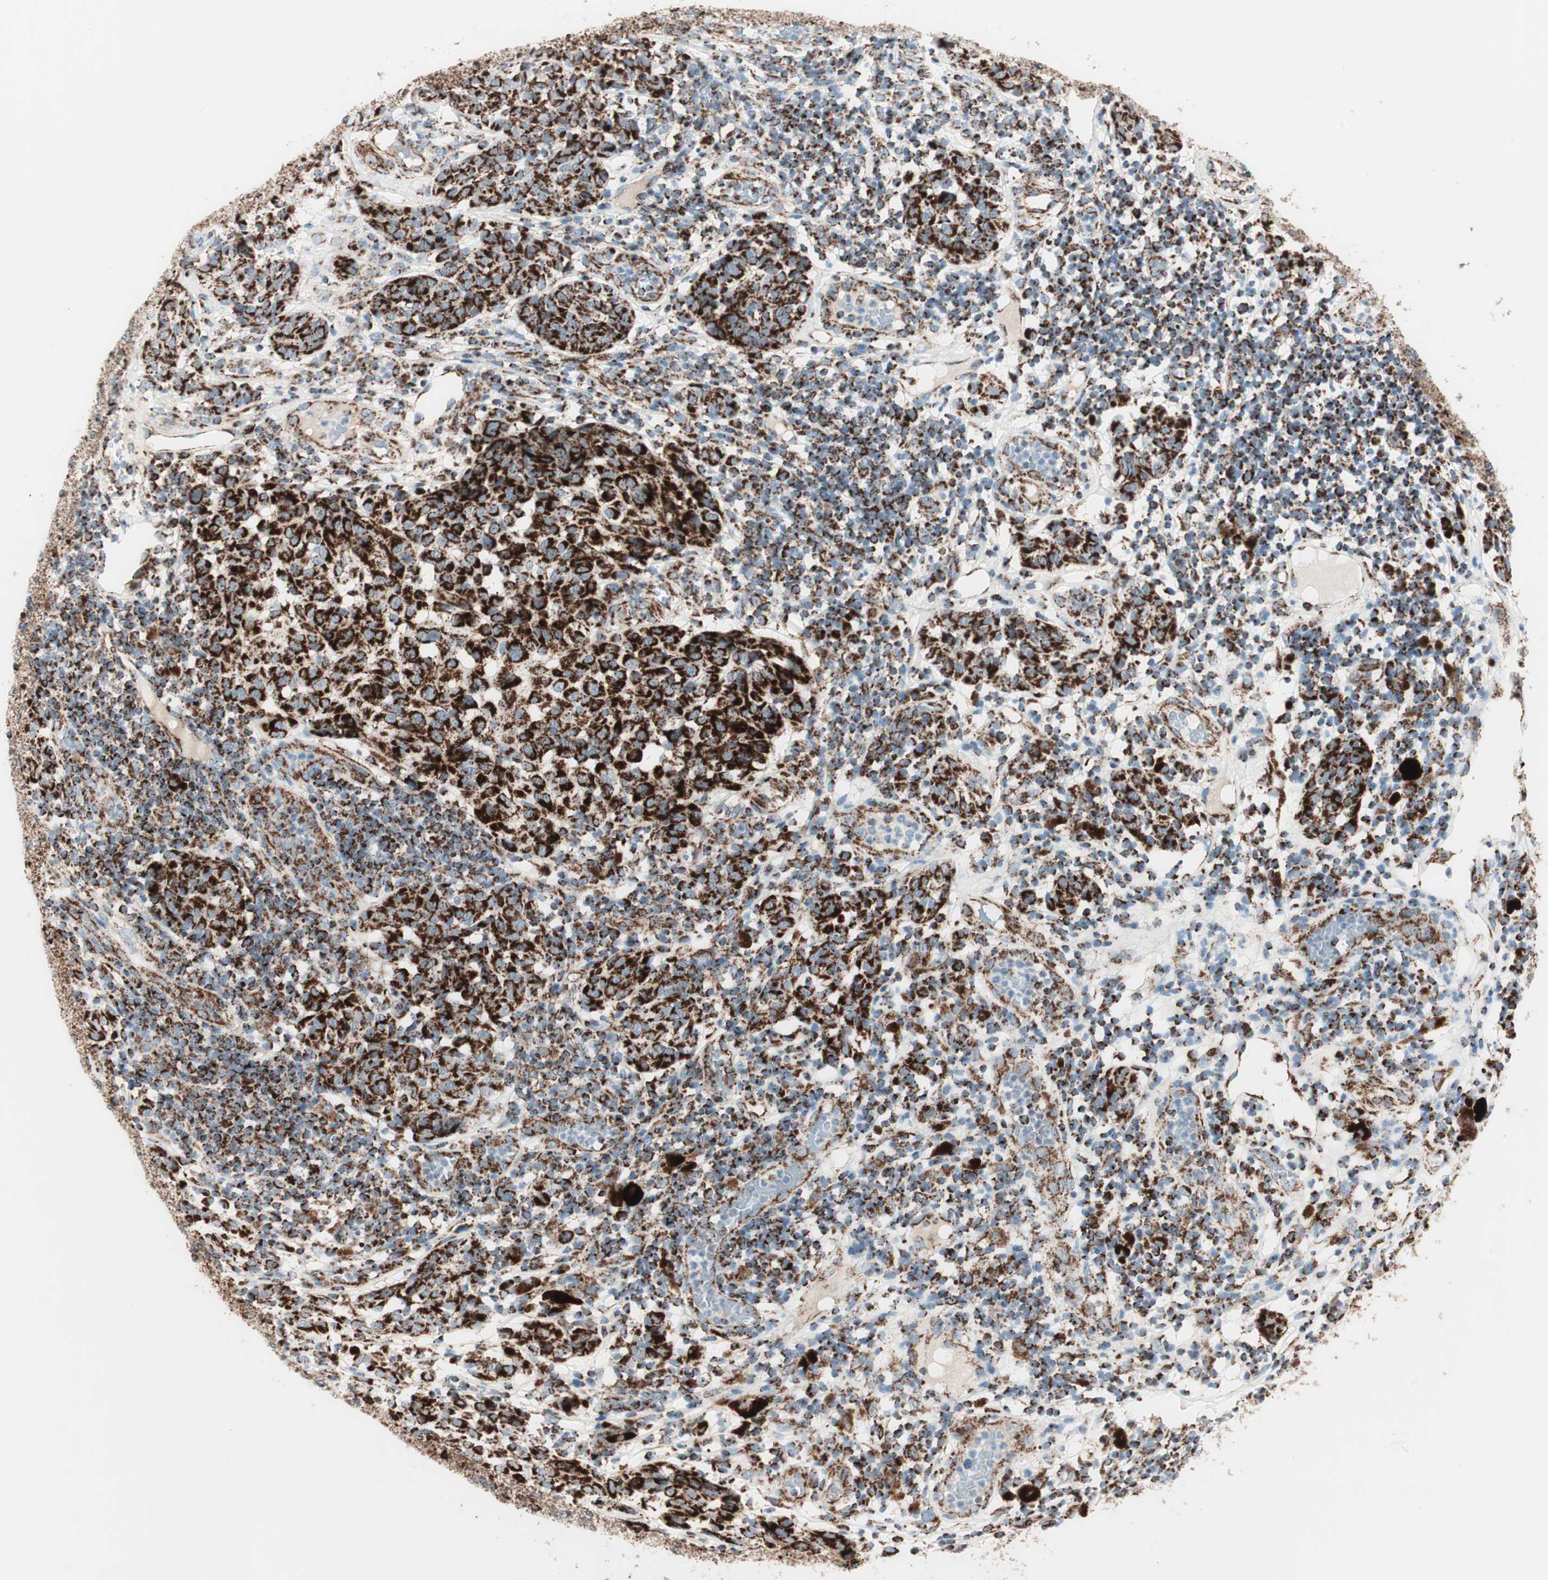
{"staining": {"intensity": "strong", "quantity": ">75%", "location": "cytoplasmic/membranous"}, "tissue": "melanoma", "cell_type": "Tumor cells", "image_type": "cancer", "snomed": [{"axis": "morphology", "description": "Malignant melanoma, NOS"}, {"axis": "topography", "description": "Skin"}], "caption": "This is an image of IHC staining of malignant melanoma, which shows strong positivity in the cytoplasmic/membranous of tumor cells.", "gene": "TOMM20", "patient": {"sex": "female", "age": 46}}